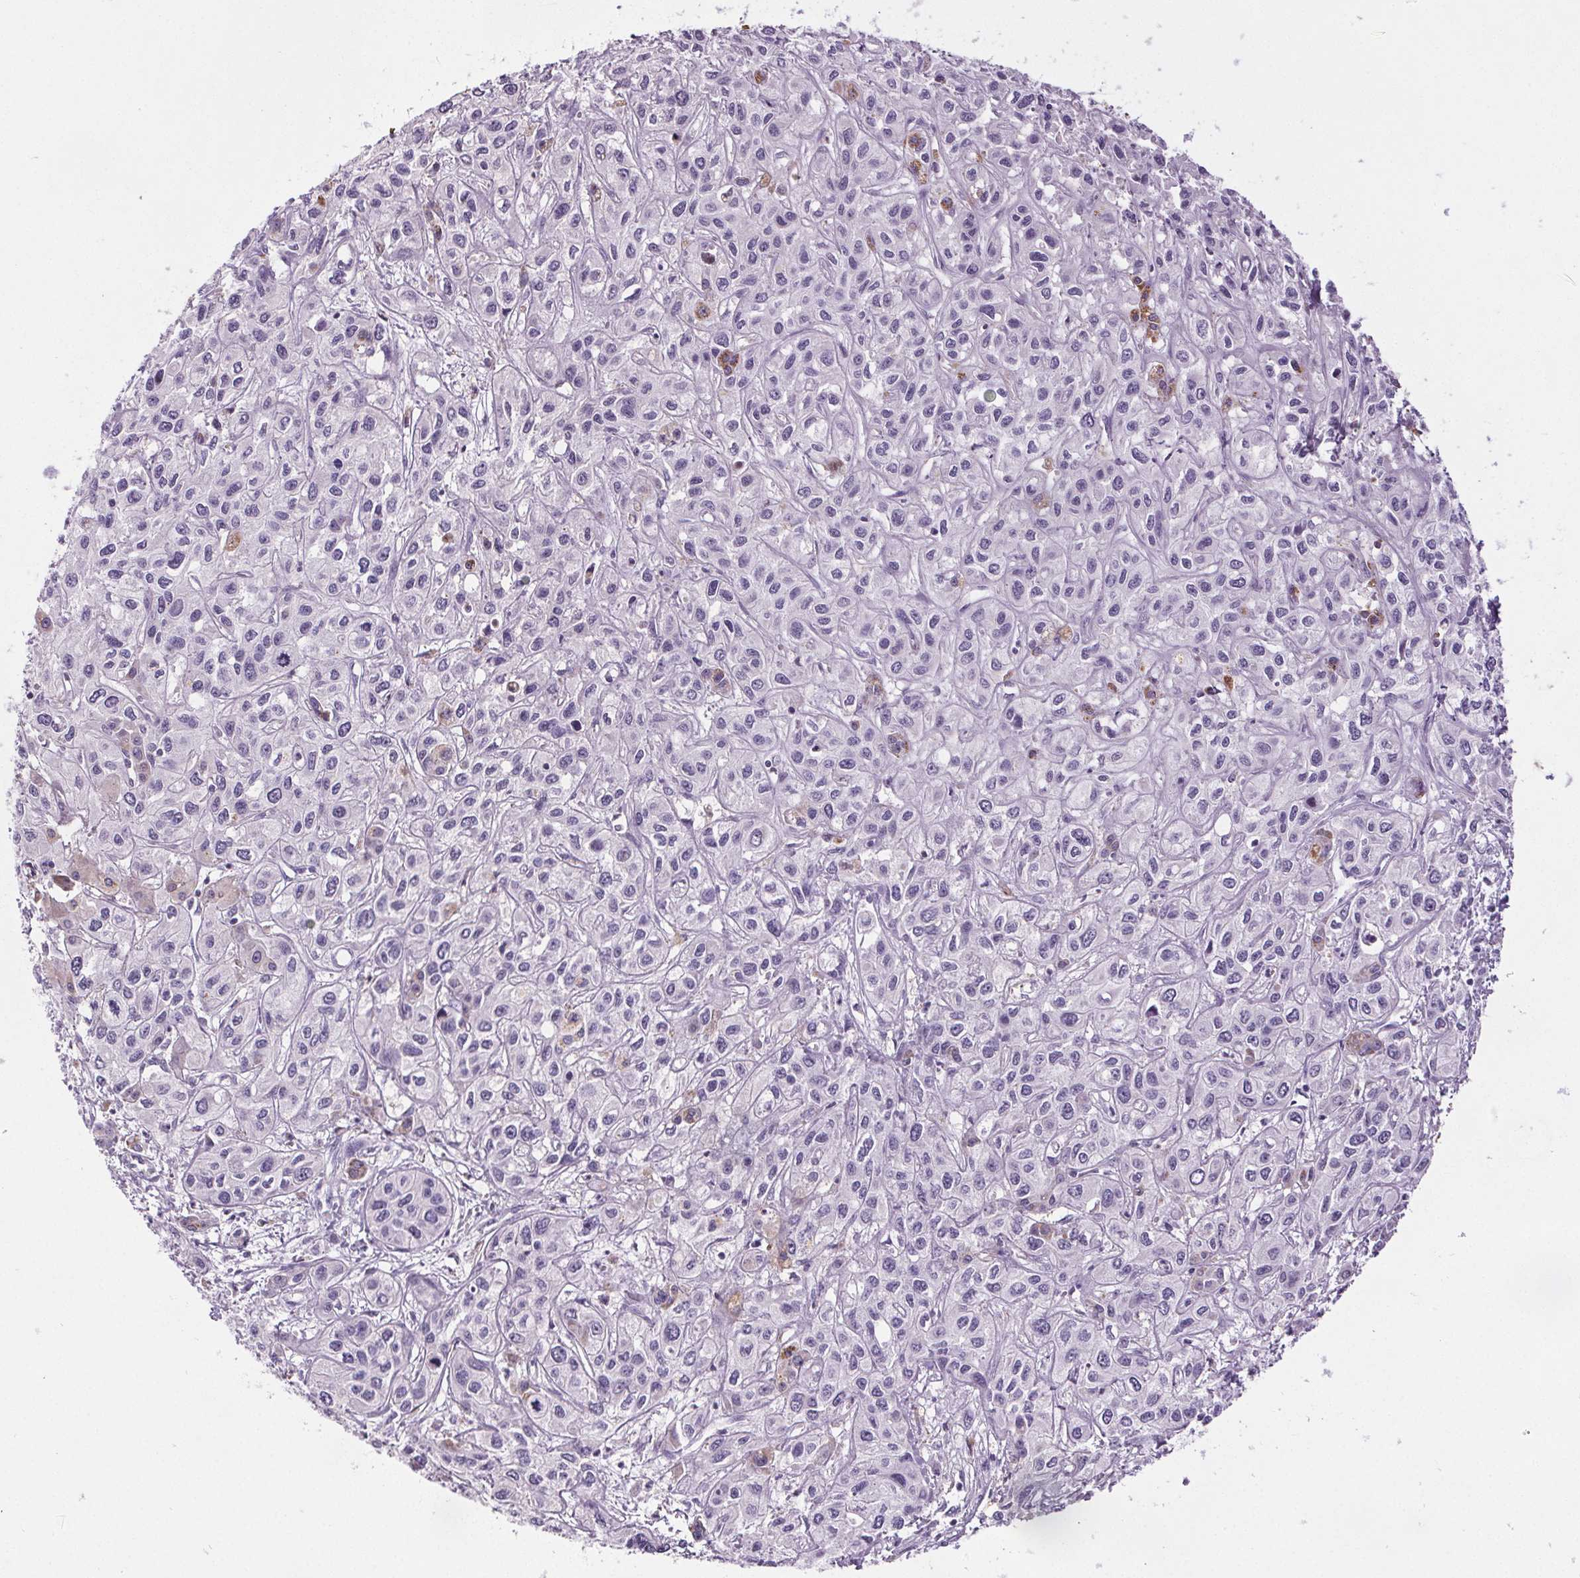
{"staining": {"intensity": "negative", "quantity": "none", "location": "none"}, "tissue": "liver cancer", "cell_type": "Tumor cells", "image_type": "cancer", "snomed": [{"axis": "morphology", "description": "Cholangiocarcinoma"}, {"axis": "topography", "description": "Liver"}], "caption": "IHC micrograph of liver cancer stained for a protein (brown), which displays no positivity in tumor cells.", "gene": "GPIHBP1", "patient": {"sex": "female", "age": 66}}